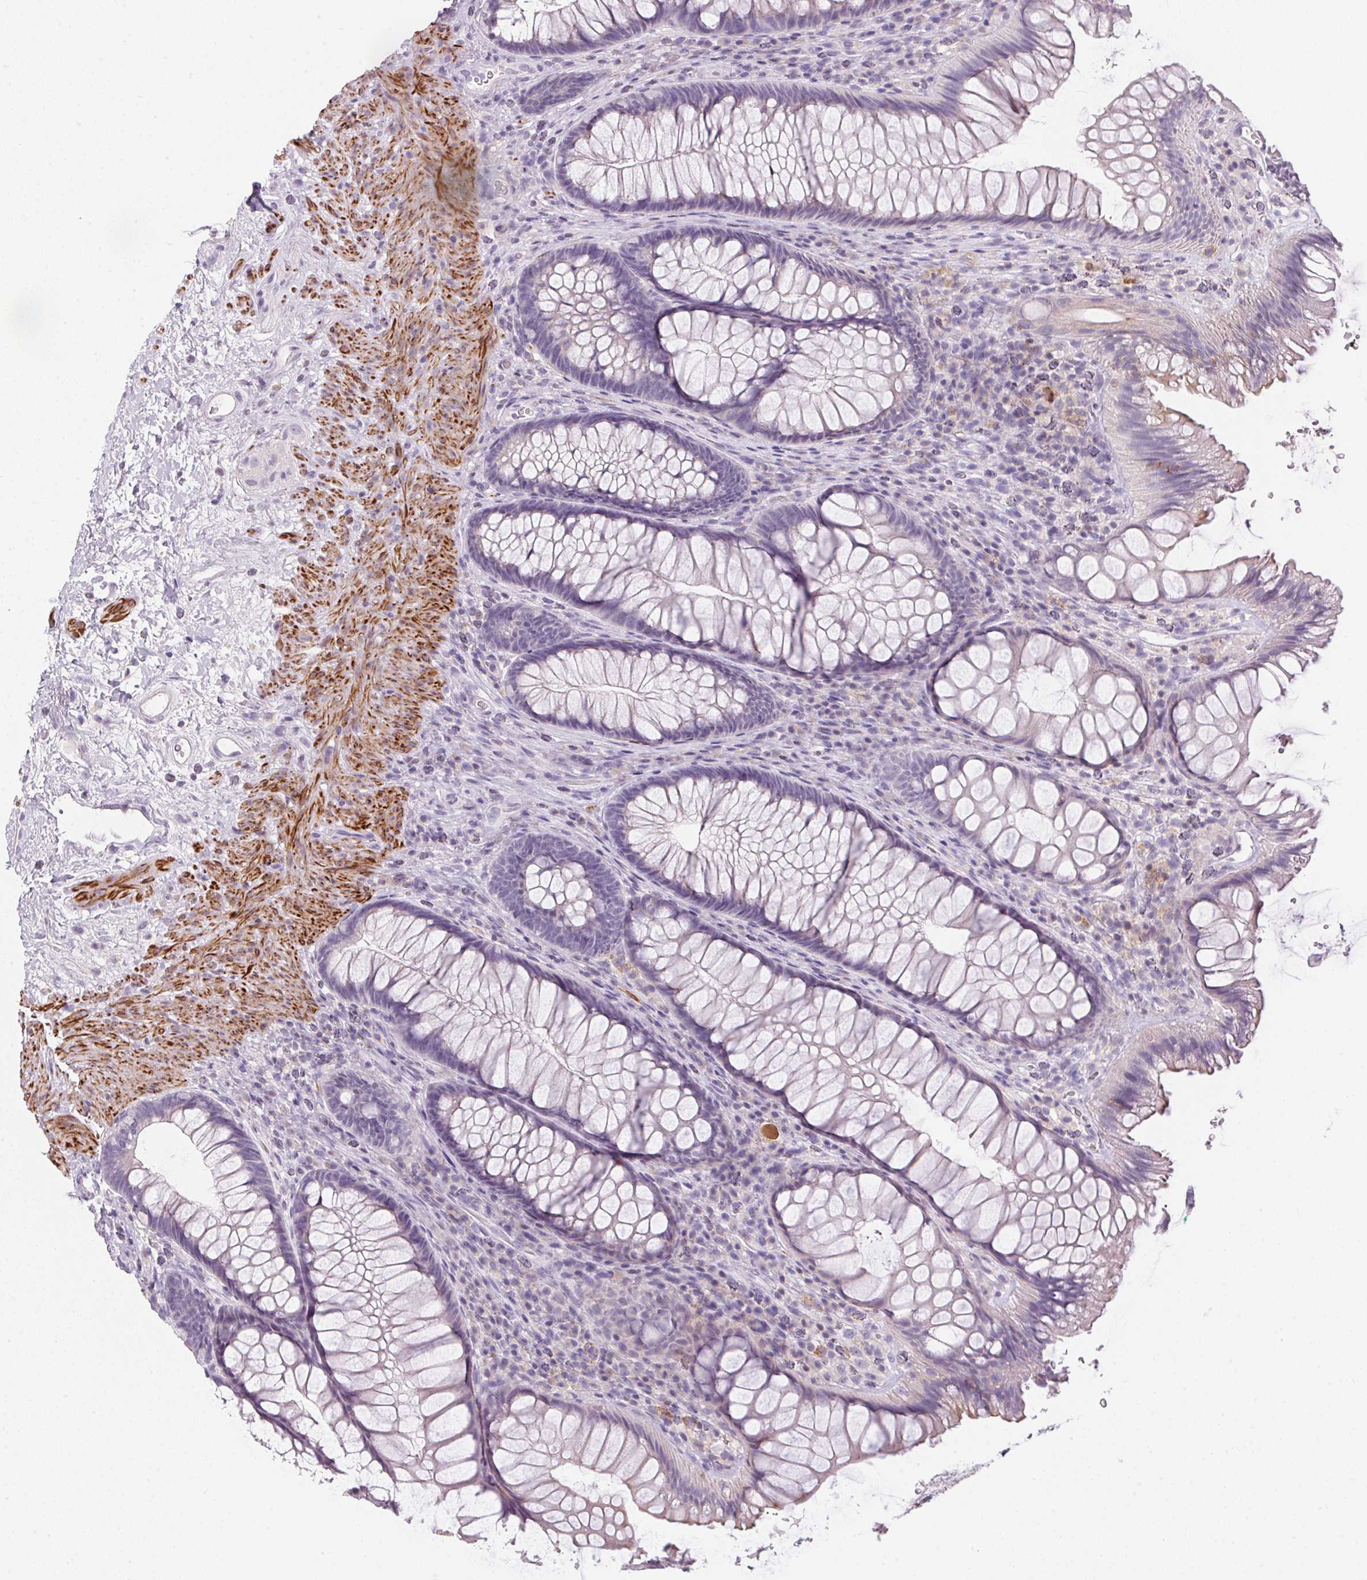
{"staining": {"intensity": "negative", "quantity": "none", "location": "none"}, "tissue": "rectum", "cell_type": "Glandular cells", "image_type": "normal", "snomed": [{"axis": "morphology", "description": "Normal tissue, NOS"}, {"axis": "topography", "description": "Smooth muscle"}, {"axis": "topography", "description": "Rectum"}], "caption": "Glandular cells show no significant expression in normal rectum. Nuclei are stained in blue.", "gene": "ECPAS", "patient": {"sex": "male", "age": 53}}